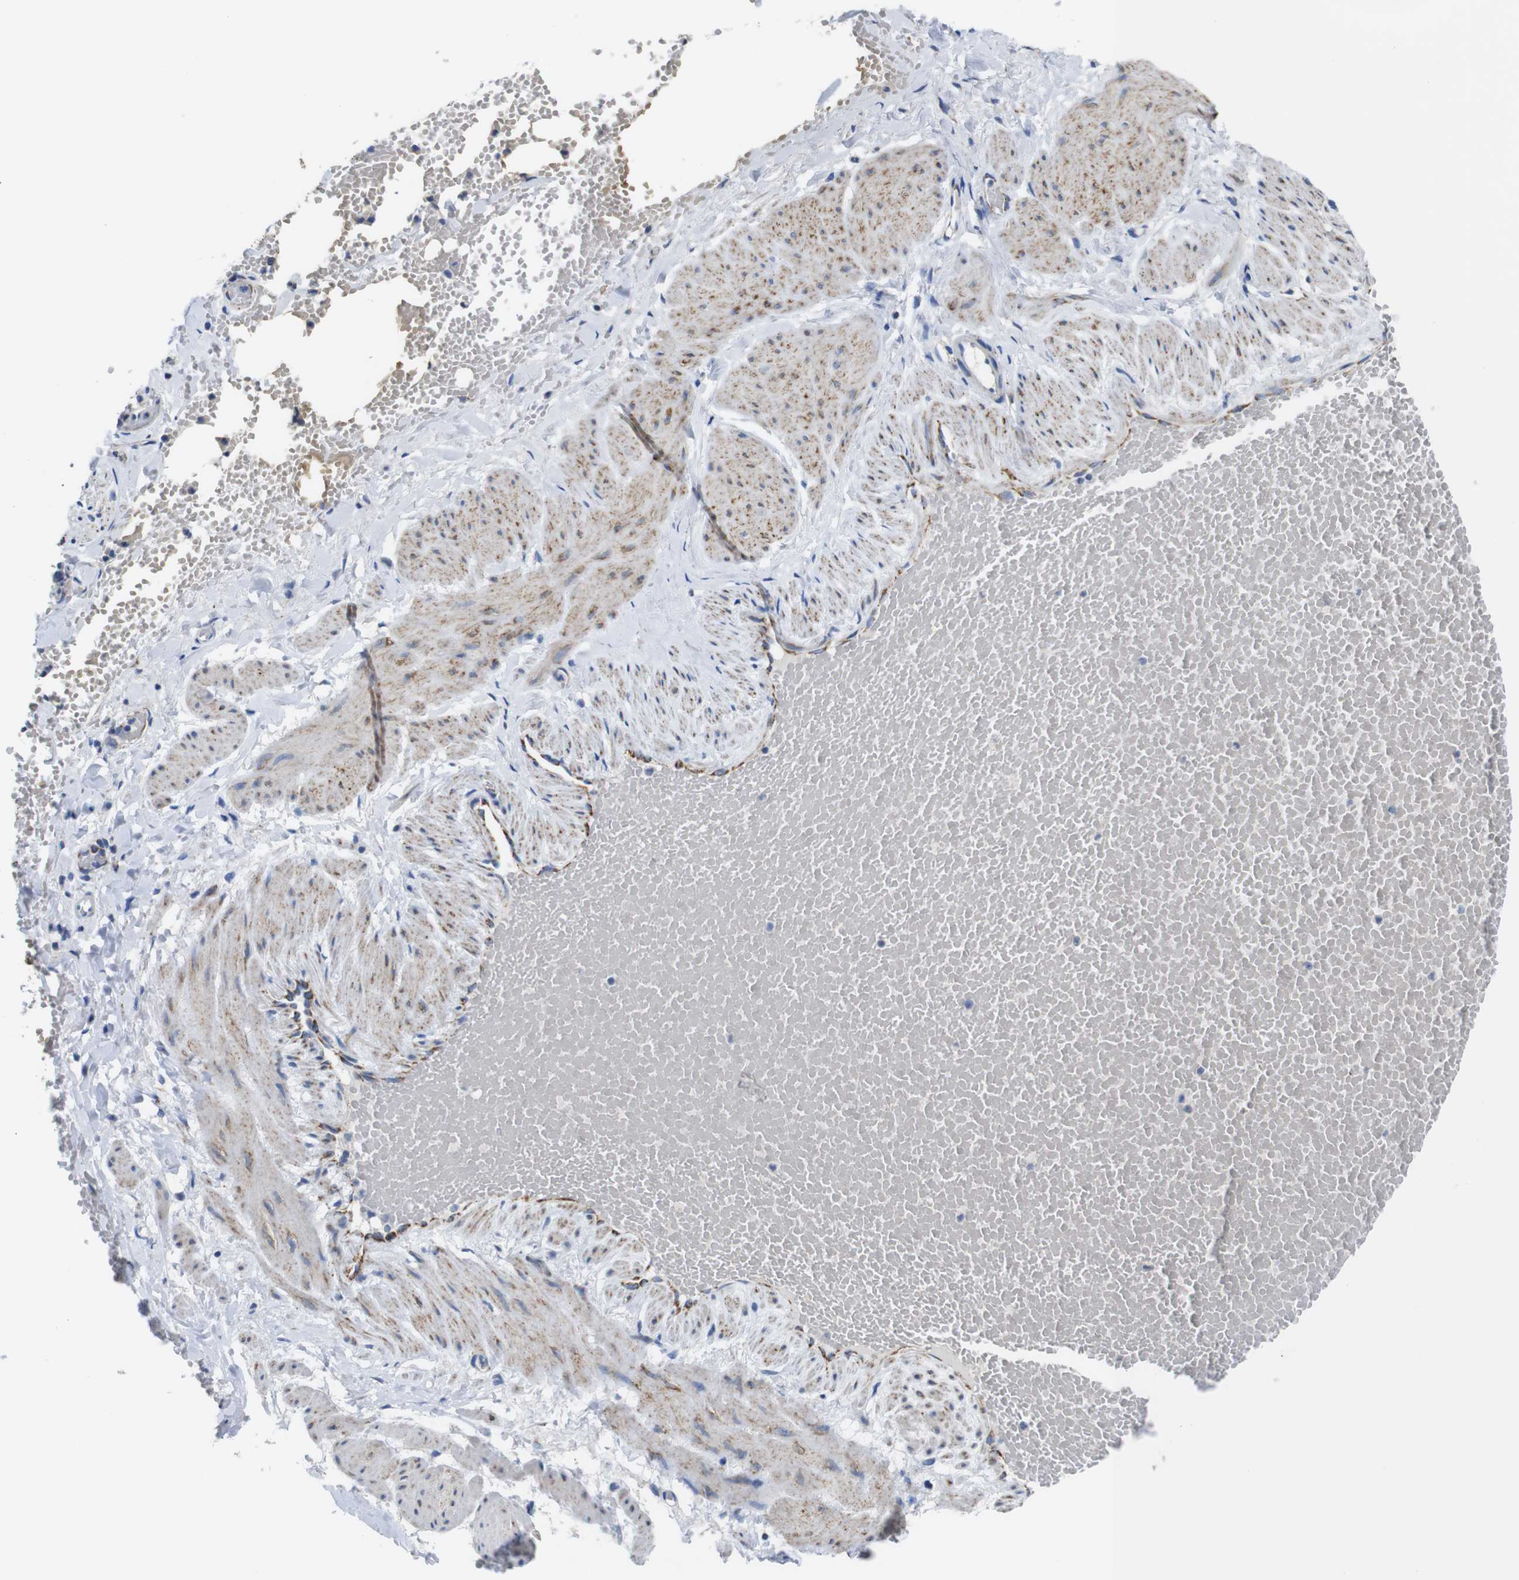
{"staining": {"intensity": "strong", "quantity": ">75%", "location": "cytoplasmic/membranous"}, "tissue": "adipose tissue", "cell_type": "Adipocytes", "image_type": "normal", "snomed": [{"axis": "morphology", "description": "Normal tissue, NOS"}, {"axis": "topography", "description": "Soft tissue"}, {"axis": "topography", "description": "Vascular tissue"}], "caption": "The image exhibits staining of normal adipose tissue, revealing strong cytoplasmic/membranous protein positivity (brown color) within adipocytes. The staining is performed using DAB brown chromogen to label protein expression. The nuclei are counter-stained blue using hematoxylin.", "gene": "MAOA", "patient": {"sex": "female", "age": 35}}